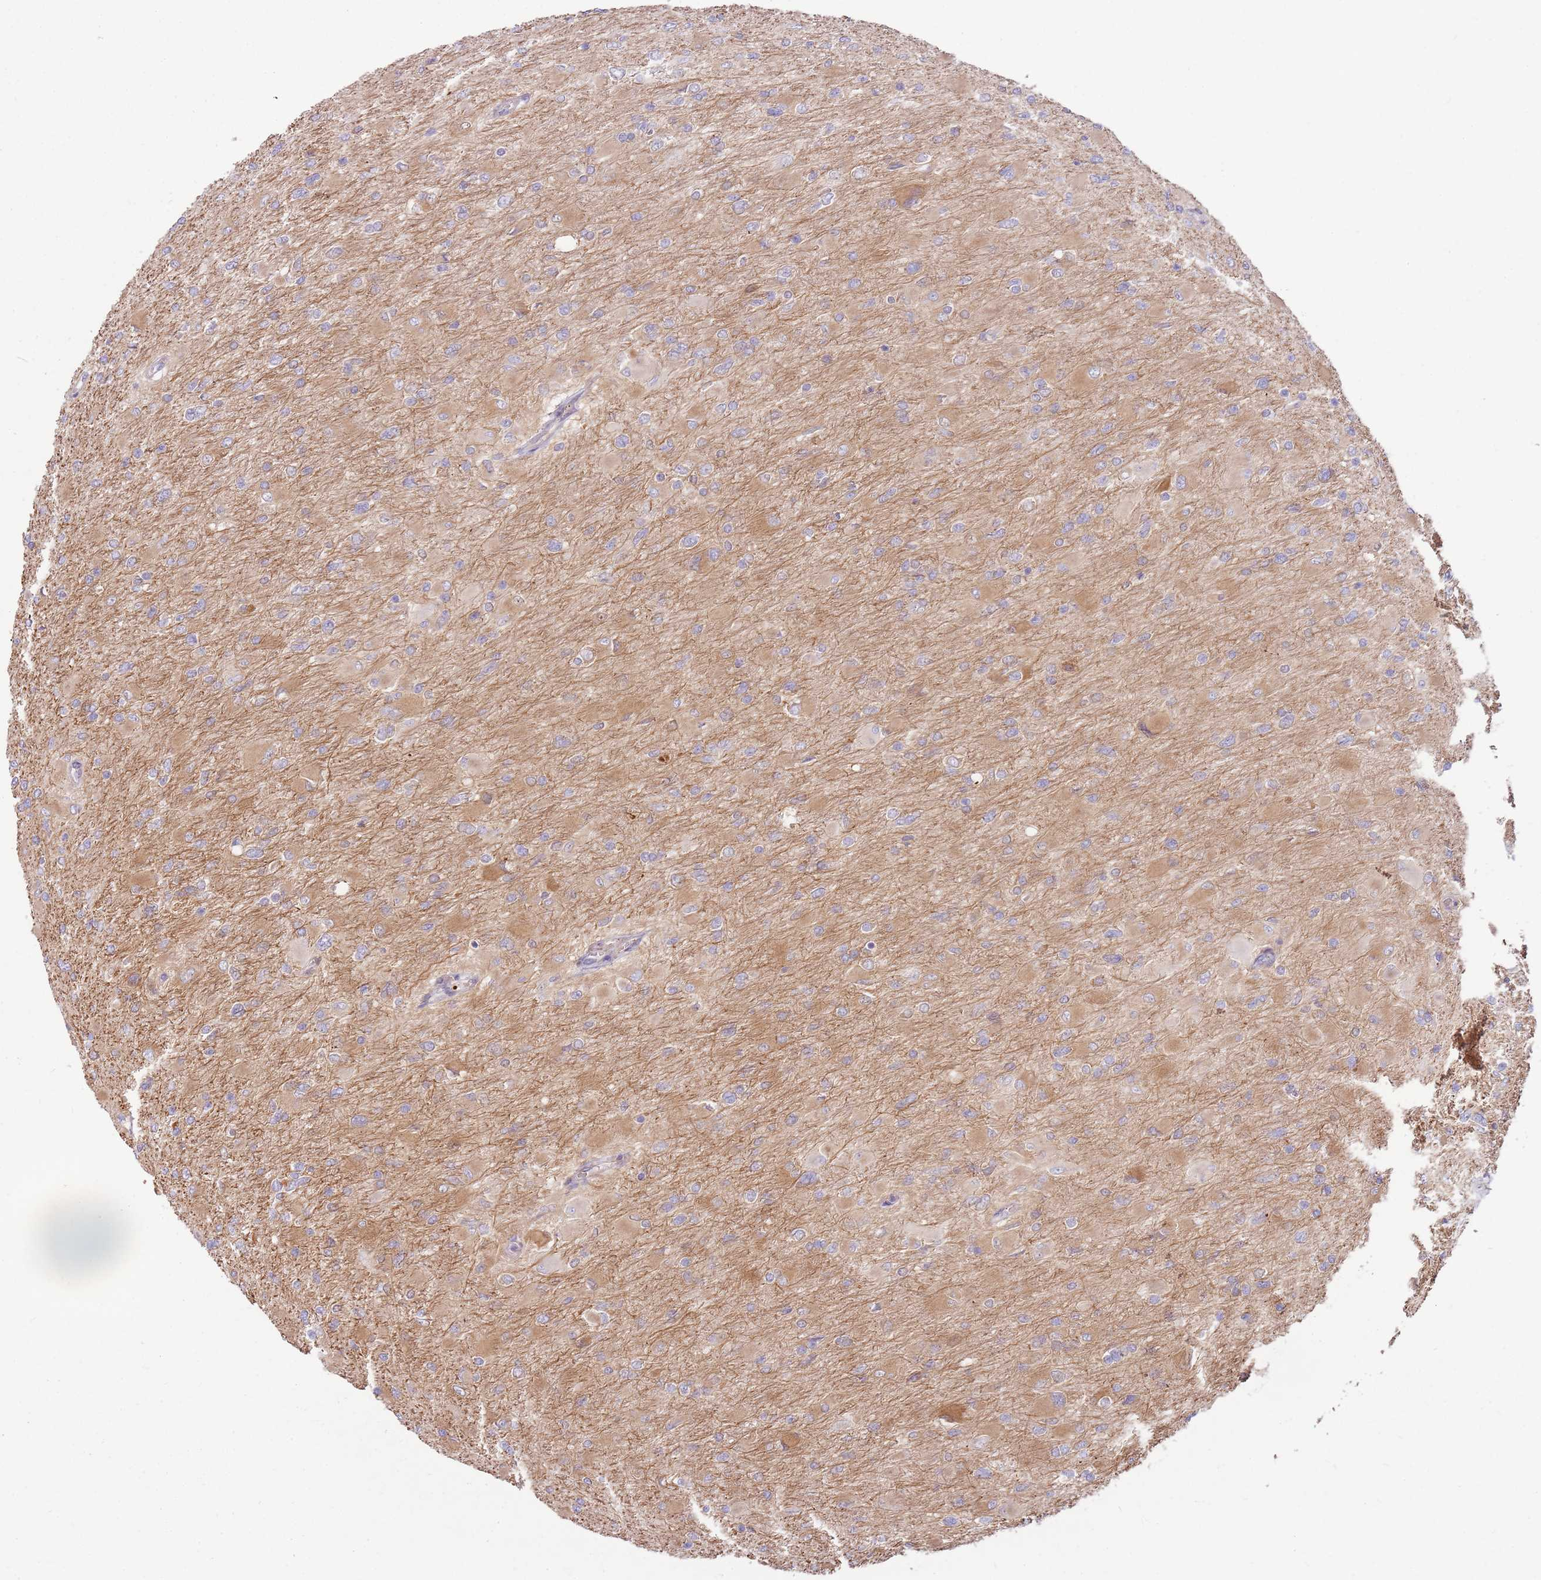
{"staining": {"intensity": "negative", "quantity": "none", "location": "none"}, "tissue": "glioma", "cell_type": "Tumor cells", "image_type": "cancer", "snomed": [{"axis": "morphology", "description": "Glioma, malignant, High grade"}, {"axis": "topography", "description": "Cerebral cortex"}], "caption": "Immunohistochemistry micrograph of human high-grade glioma (malignant) stained for a protein (brown), which exhibits no expression in tumor cells.", "gene": "EMC1", "patient": {"sex": "female", "age": 36}}